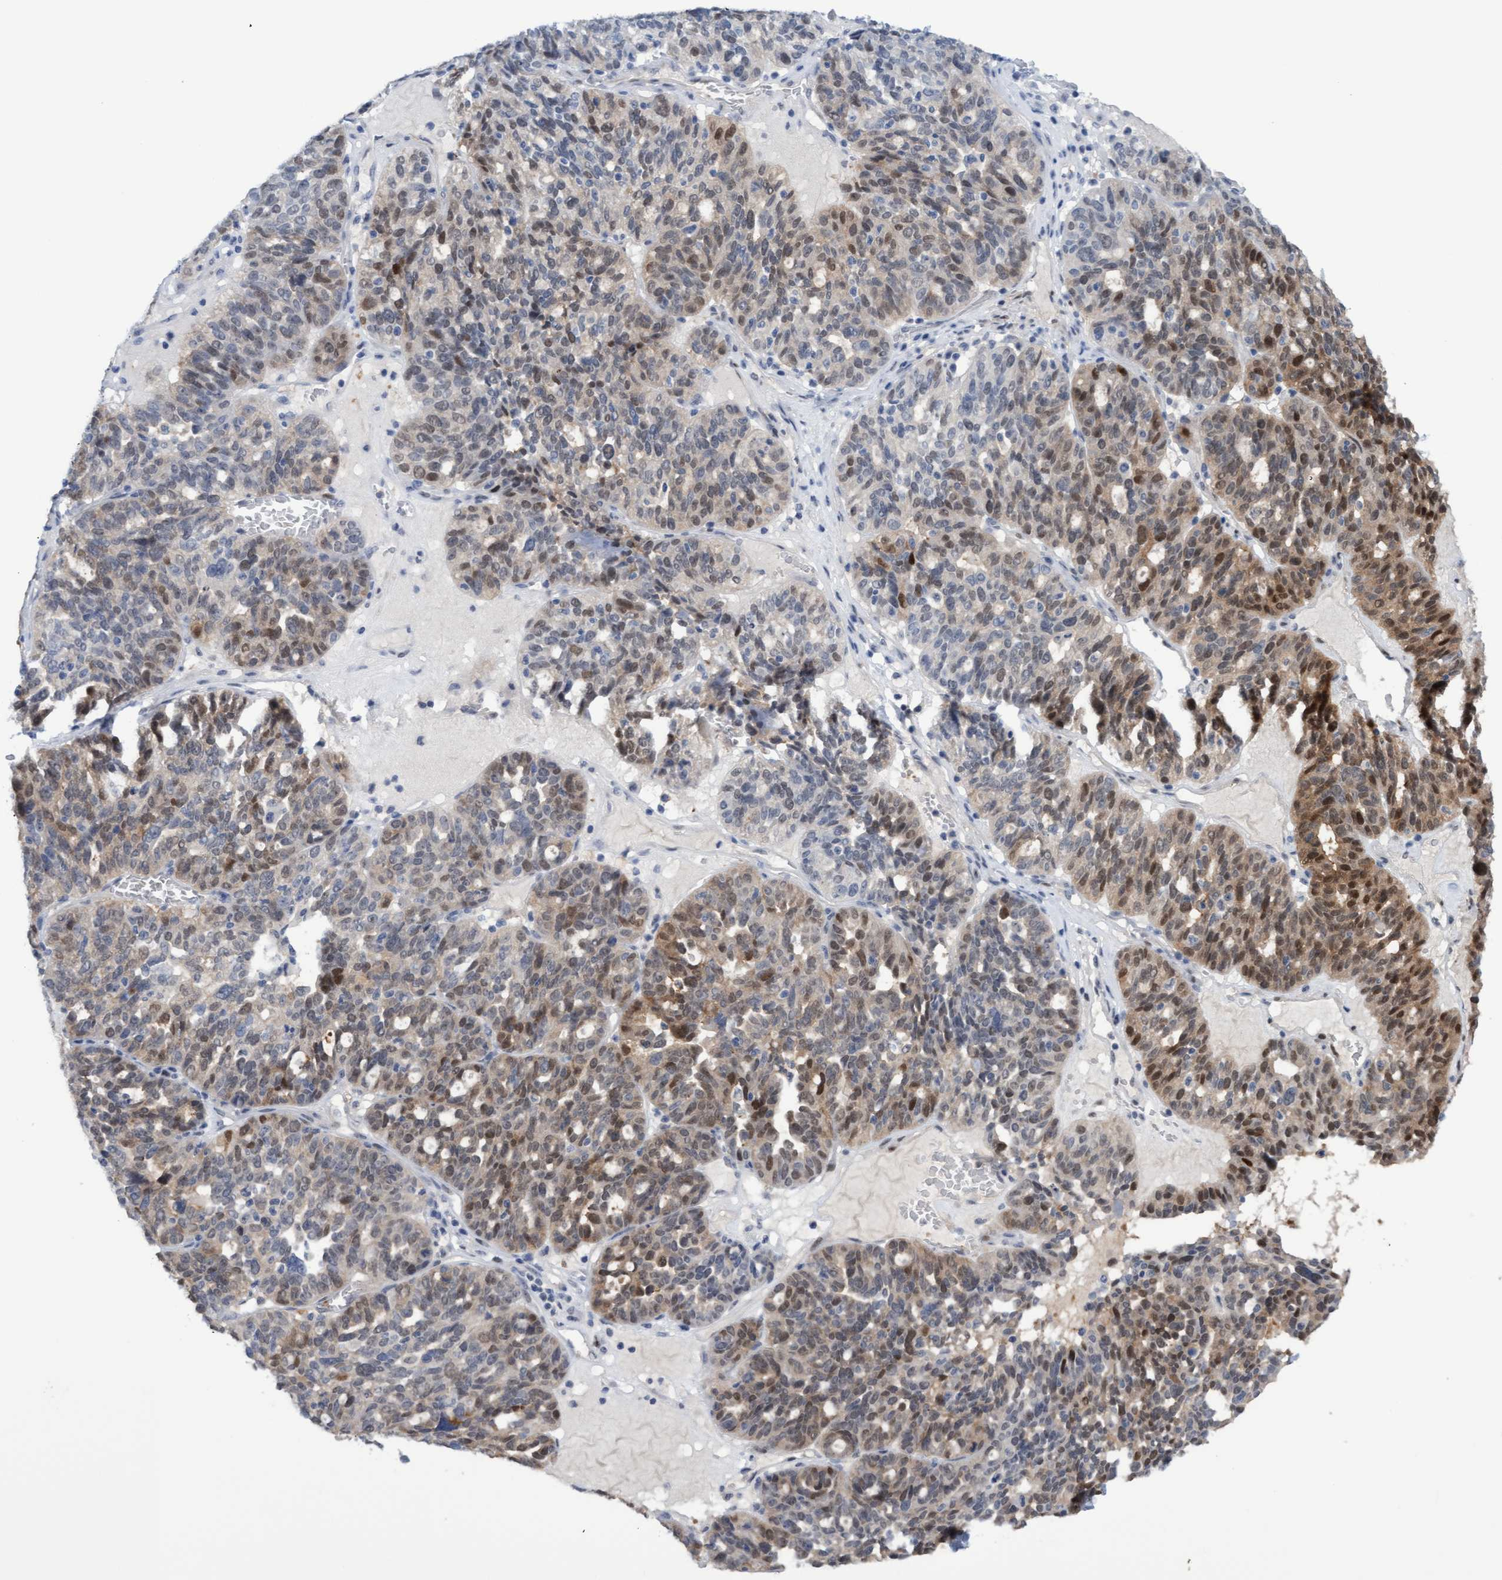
{"staining": {"intensity": "moderate", "quantity": "25%-75%", "location": "nuclear"}, "tissue": "ovarian cancer", "cell_type": "Tumor cells", "image_type": "cancer", "snomed": [{"axis": "morphology", "description": "Cystadenocarcinoma, serous, NOS"}, {"axis": "topography", "description": "Ovary"}], "caption": "Brown immunohistochemical staining in ovarian serous cystadenocarcinoma exhibits moderate nuclear expression in approximately 25%-75% of tumor cells. The protein is shown in brown color, while the nuclei are stained blue.", "gene": "PINX1", "patient": {"sex": "female", "age": 59}}